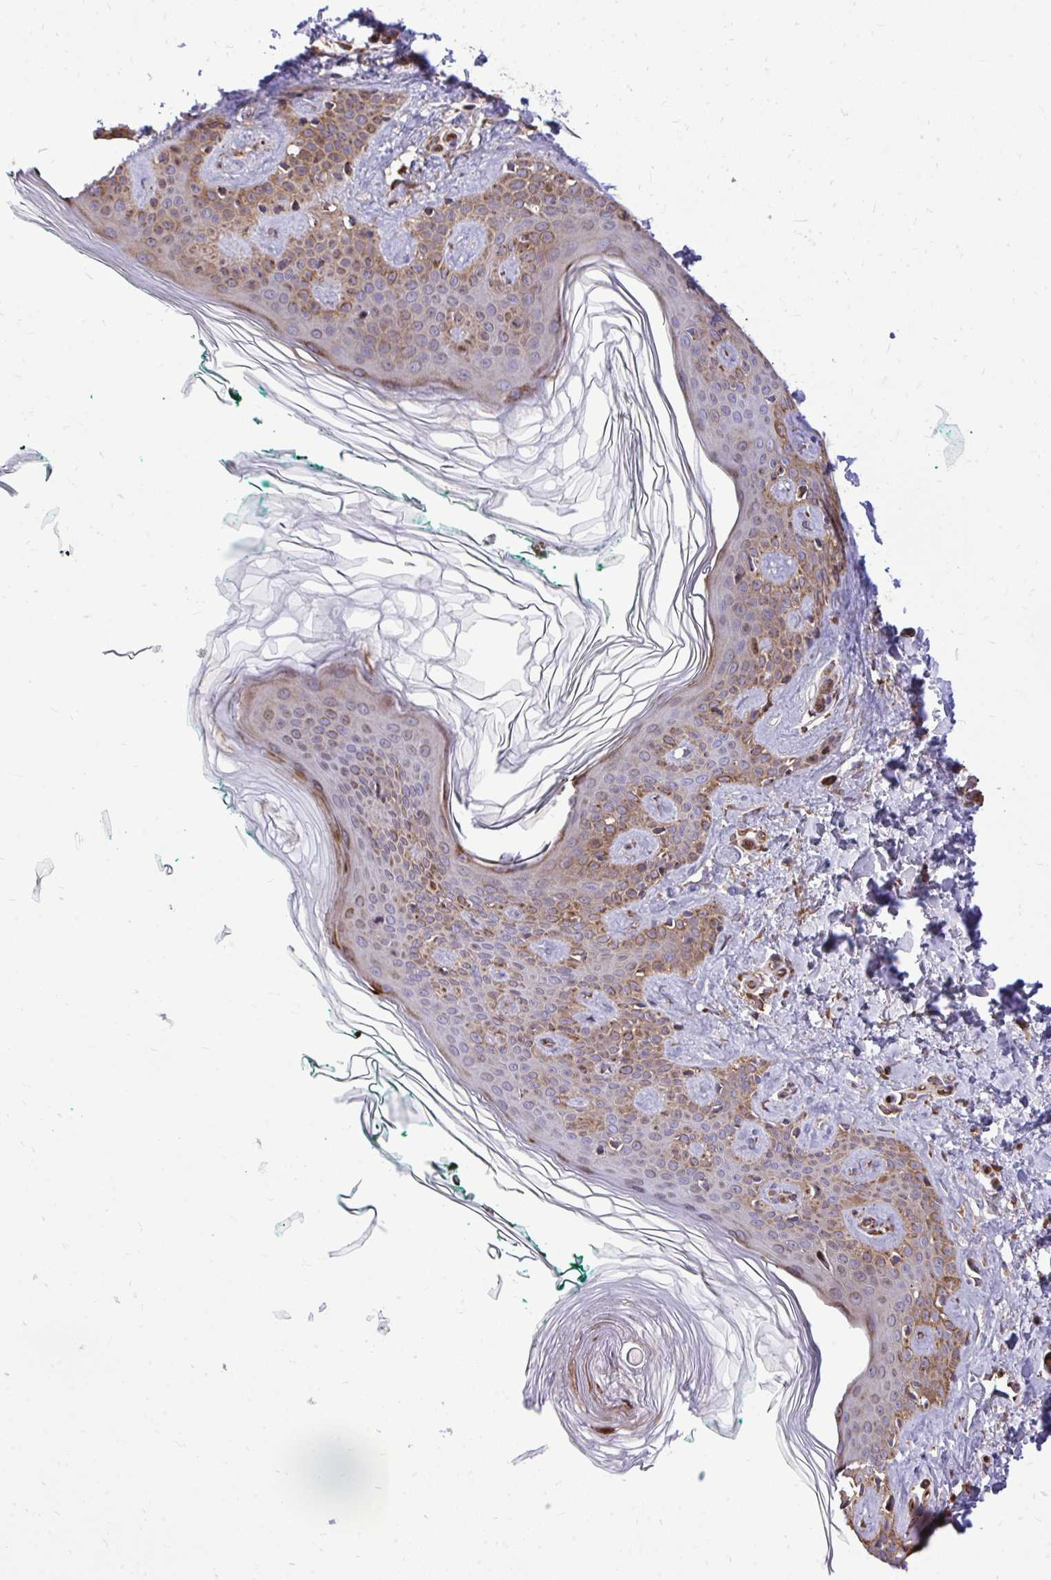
{"staining": {"intensity": "moderate", "quantity": "<25%", "location": "cytoplasmic/membranous"}, "tissue": "skin", "cell_type": "Fibroblasts", "image_type": "normal", "snomed": [{"axis": "morphology", "description": "Normal tissue, NOS"}, {"axis": "topography", "description": "Skin"}, {"axis": "topography", "description": "Peripheral nerve tissue"}], "caption": "A brown stain highlights moderate cytoplasmic/membranous positivity of a protein in fibroblasts of benign skin.", "gene": "ATP13A2", "patient": {"sex": "female", "age": 45}}